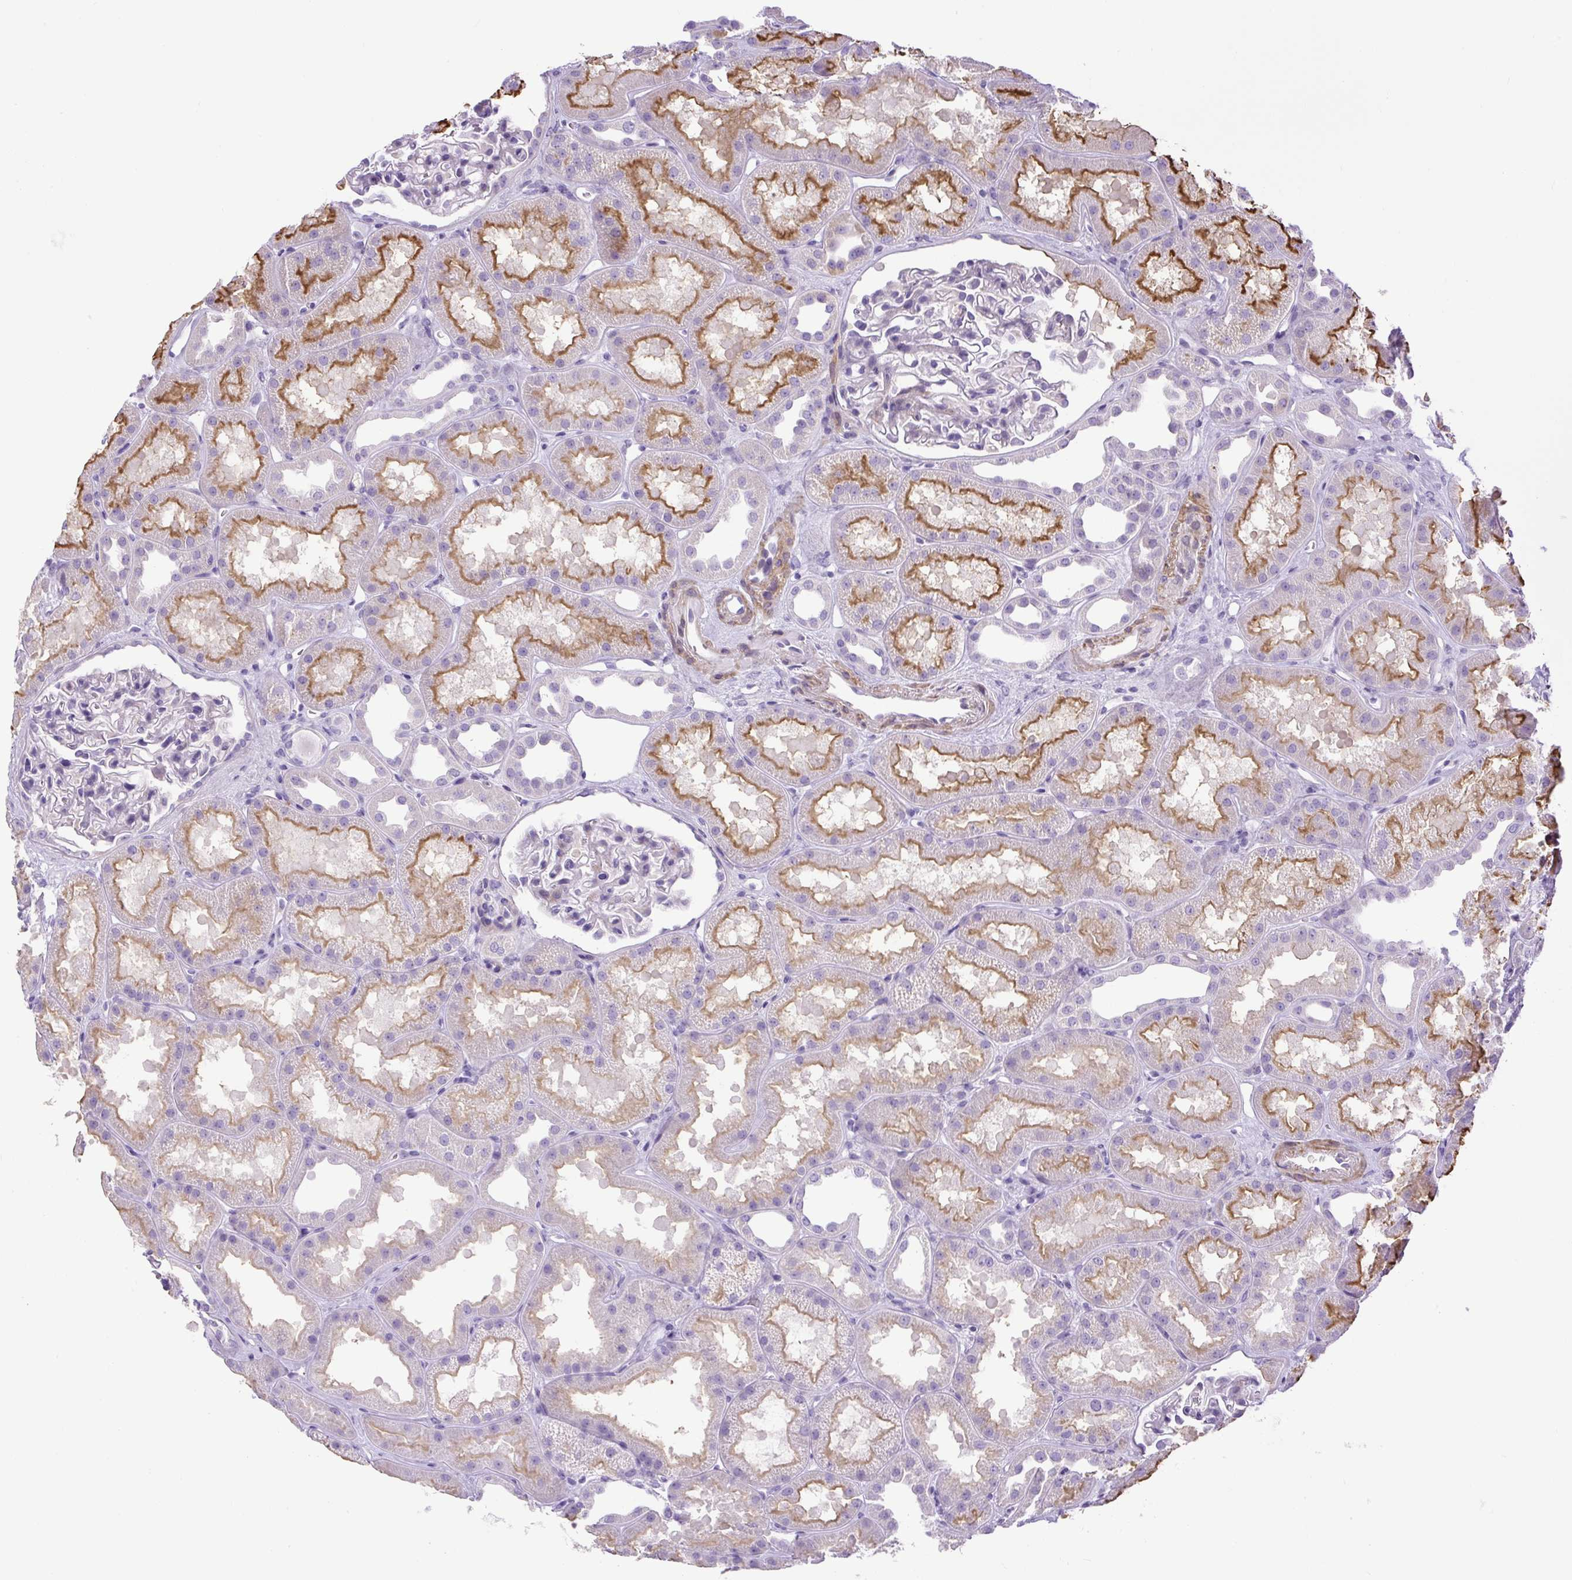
{"staining": {"intensity": "negative", "quantity": "none", "location": "none"}, "tissue": "kidney", "cell_type": "Cells in glomeruli", "image_type": "normal", "snomed": [{"axis": "morphology", "description": "Normal tissue, NOS"}, {"axis": "topography", "description": "Kidney"}], "caption": "Kidney stained for a protein using immunohistochemistry (IHC) displays no positivity cells in glomeruli.", "gene": "VWA7", "patient": {"sex": "male", "age": 61}}